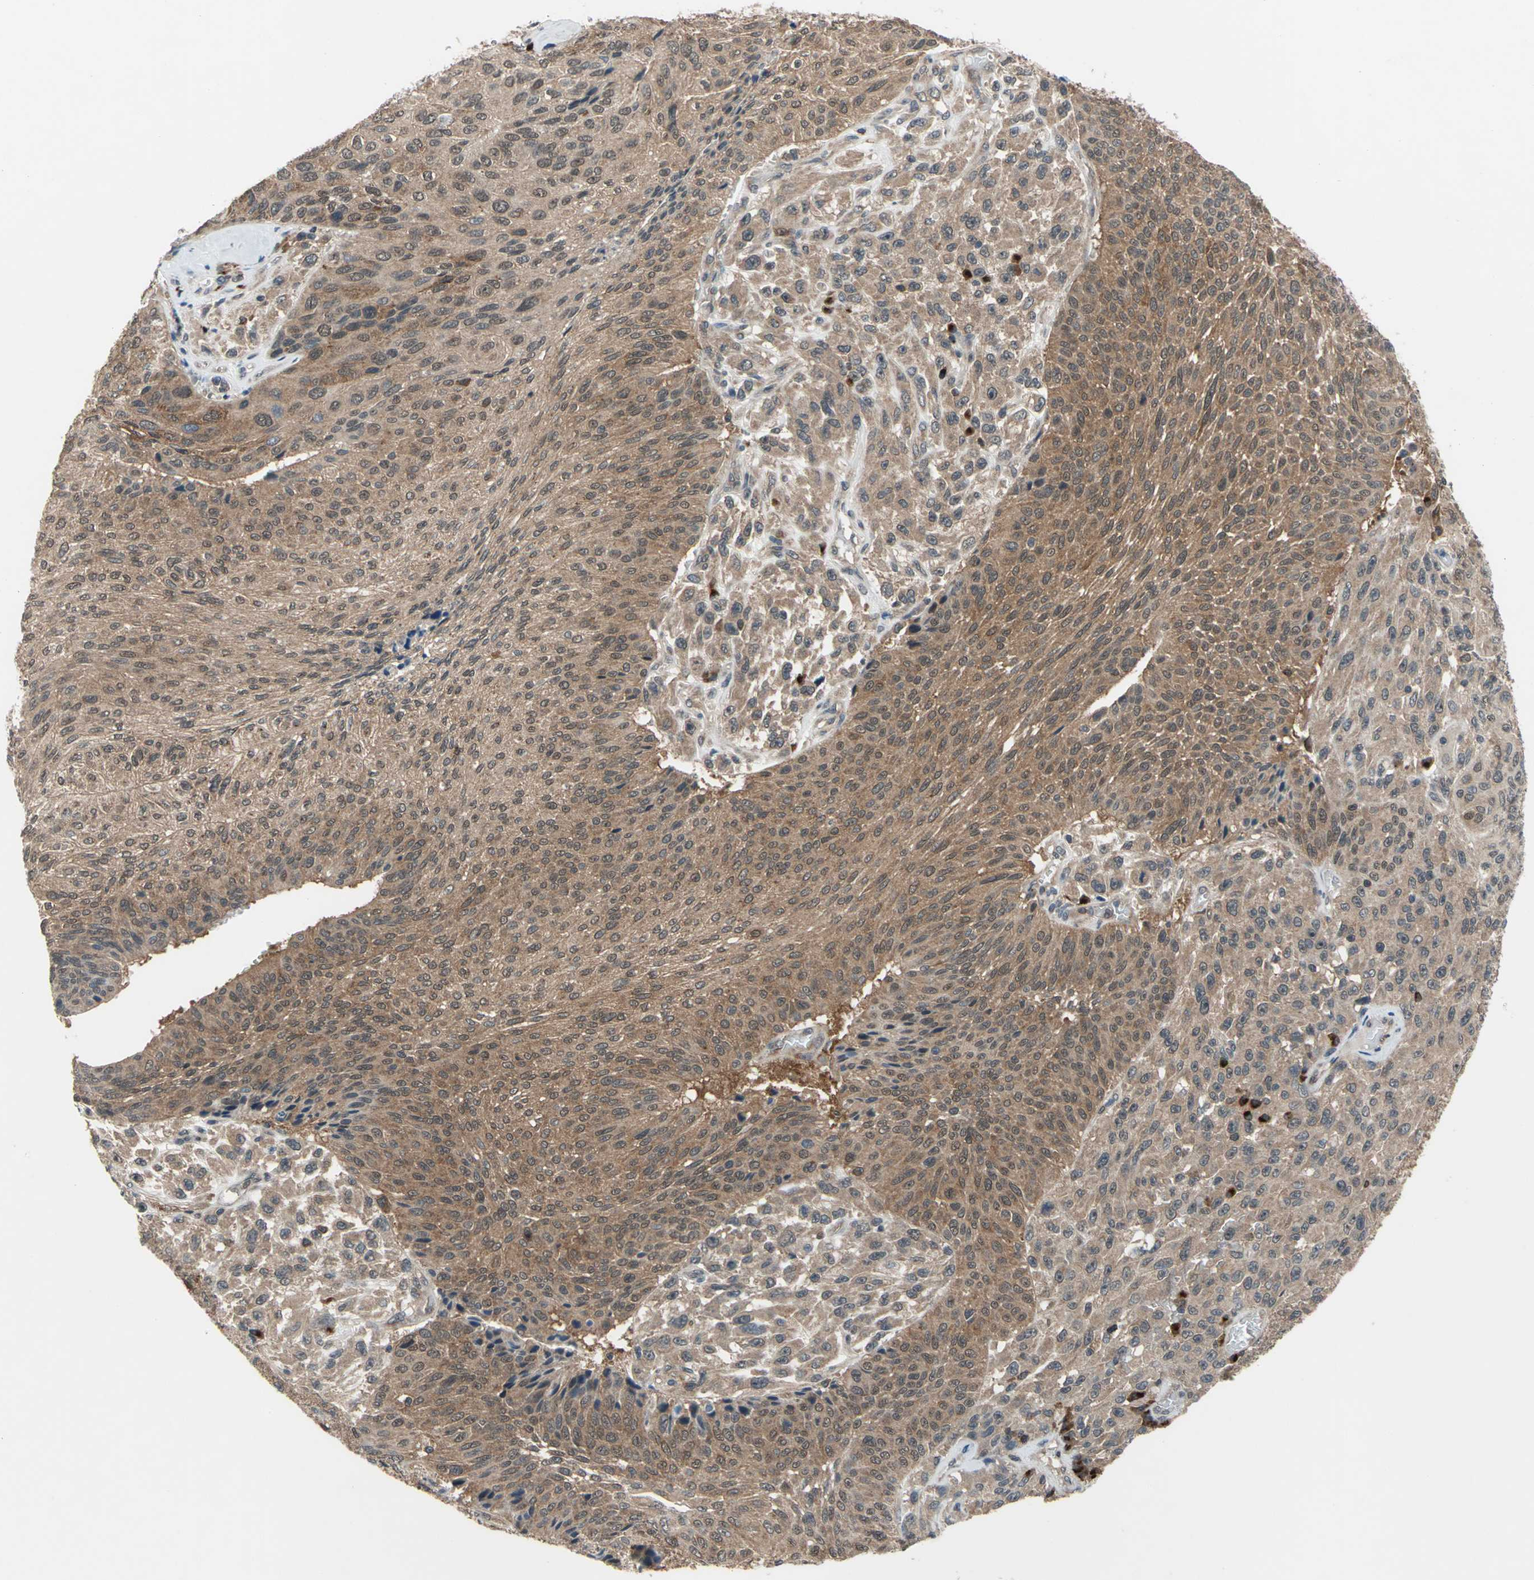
{"staining": {"intensity": "moderate", "quantity": ">75%", "location": "cytoplasmic/membranous"}, "tissue": "urothelial cancer", "cell_type": "Tumor cells", "image_type": "cancer", "snomed": [{"axis": "morphology", "description": "Urothelial carcinoma, High grade"}, {"axis": "topography", "description": "Urinary bladder"}], "caption": "Moderate cytoplasmic/membranous expression is present in about >75% of tumor cells in urothelial cancer.", "gene": "NFKBIE", "patient": {"sex": "male", "age": 66}}